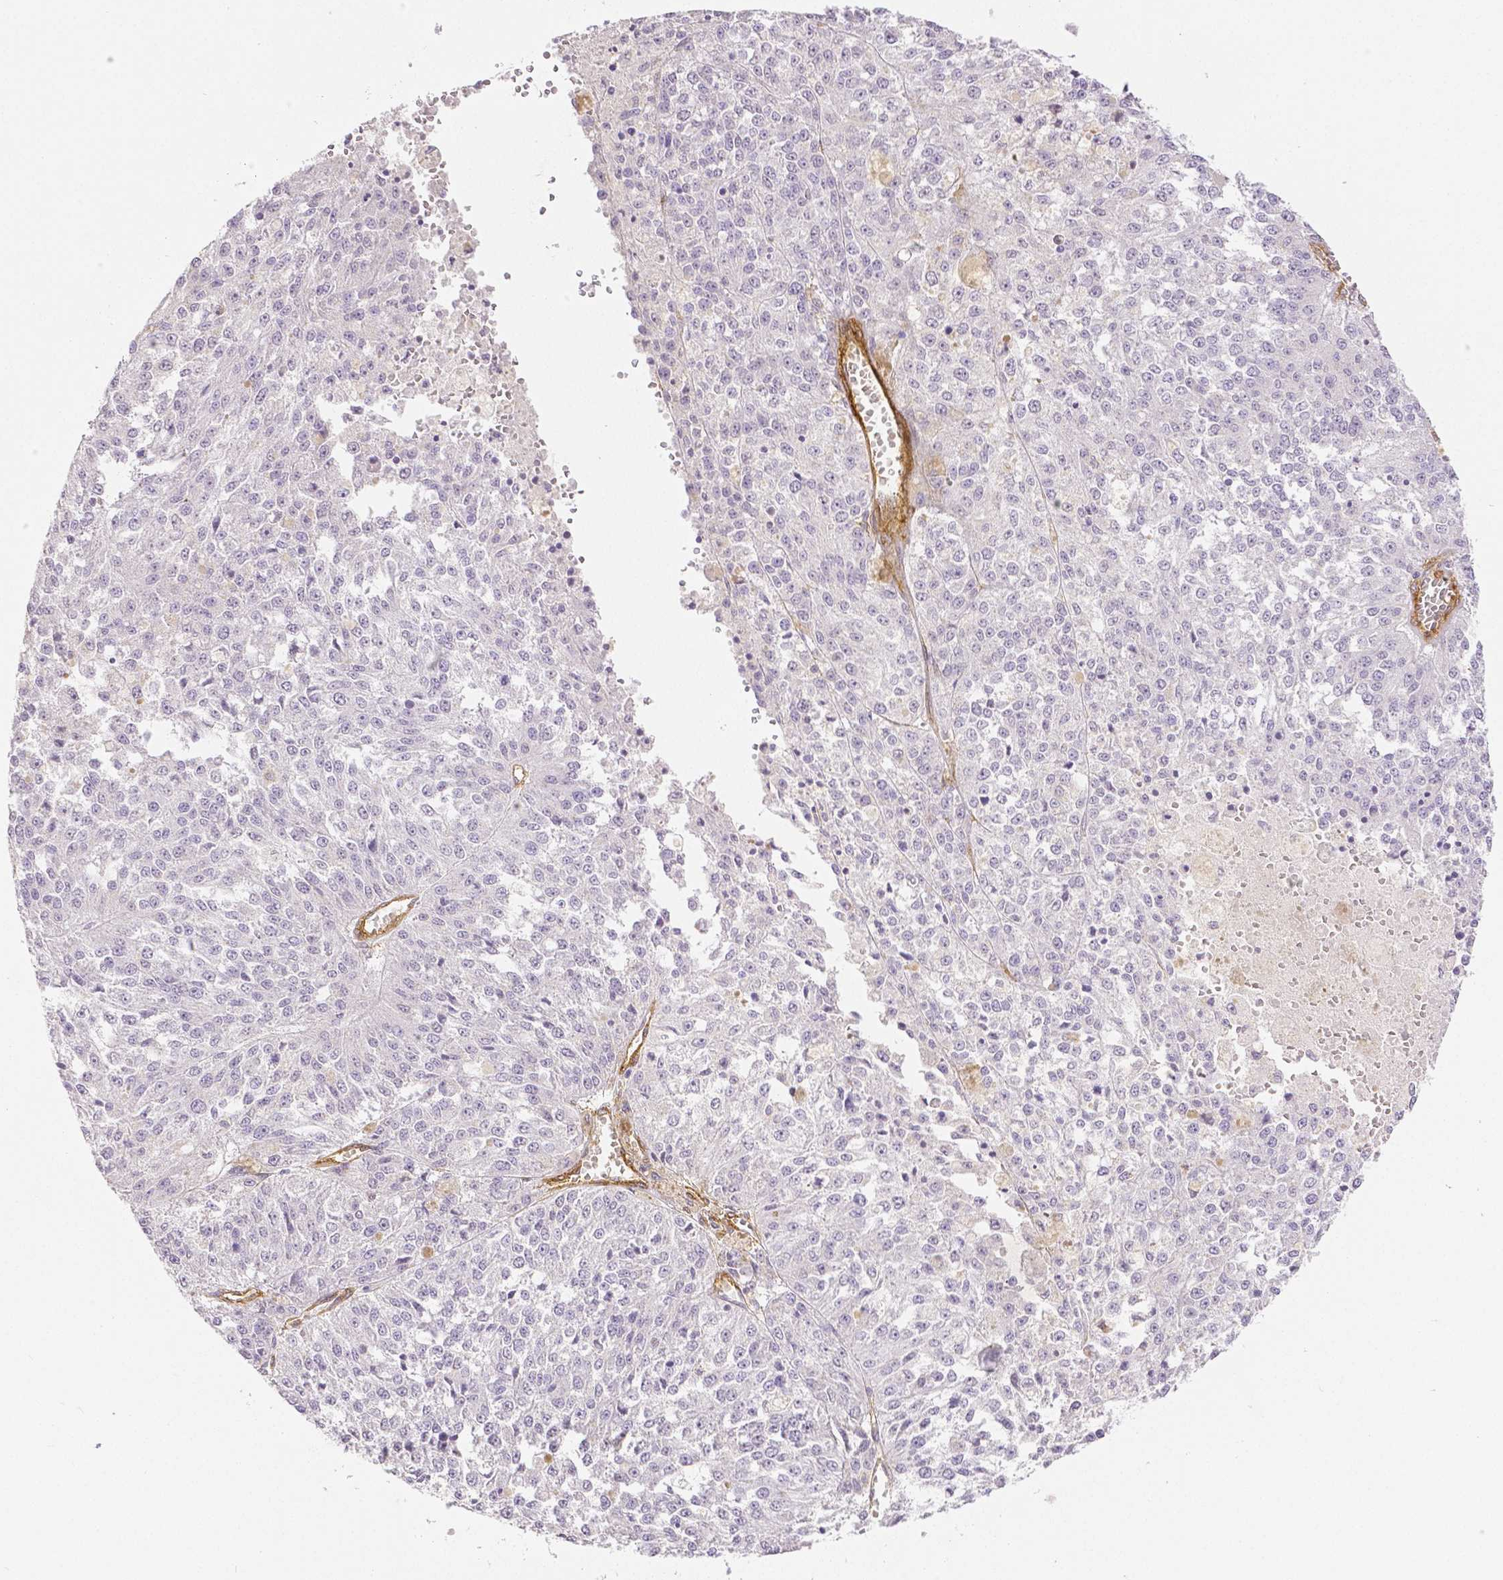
{"staining": {"intensity": "negative", "quantity": "none", "location": "none"}, "tissue": "melanoma", "cell_type": "Tumor cells", "image_type": "cancer", "snomed": [{"axis": "morphology", "description": "Malignant melanoma, Metastatic site"}, {"axis": "topography", "description": "Lymph node"}], "caption": "Tumor cells show no significant protein expression in melanoma.", "gene": "THY1", "patient": {"sex": "female", "age": 64}}